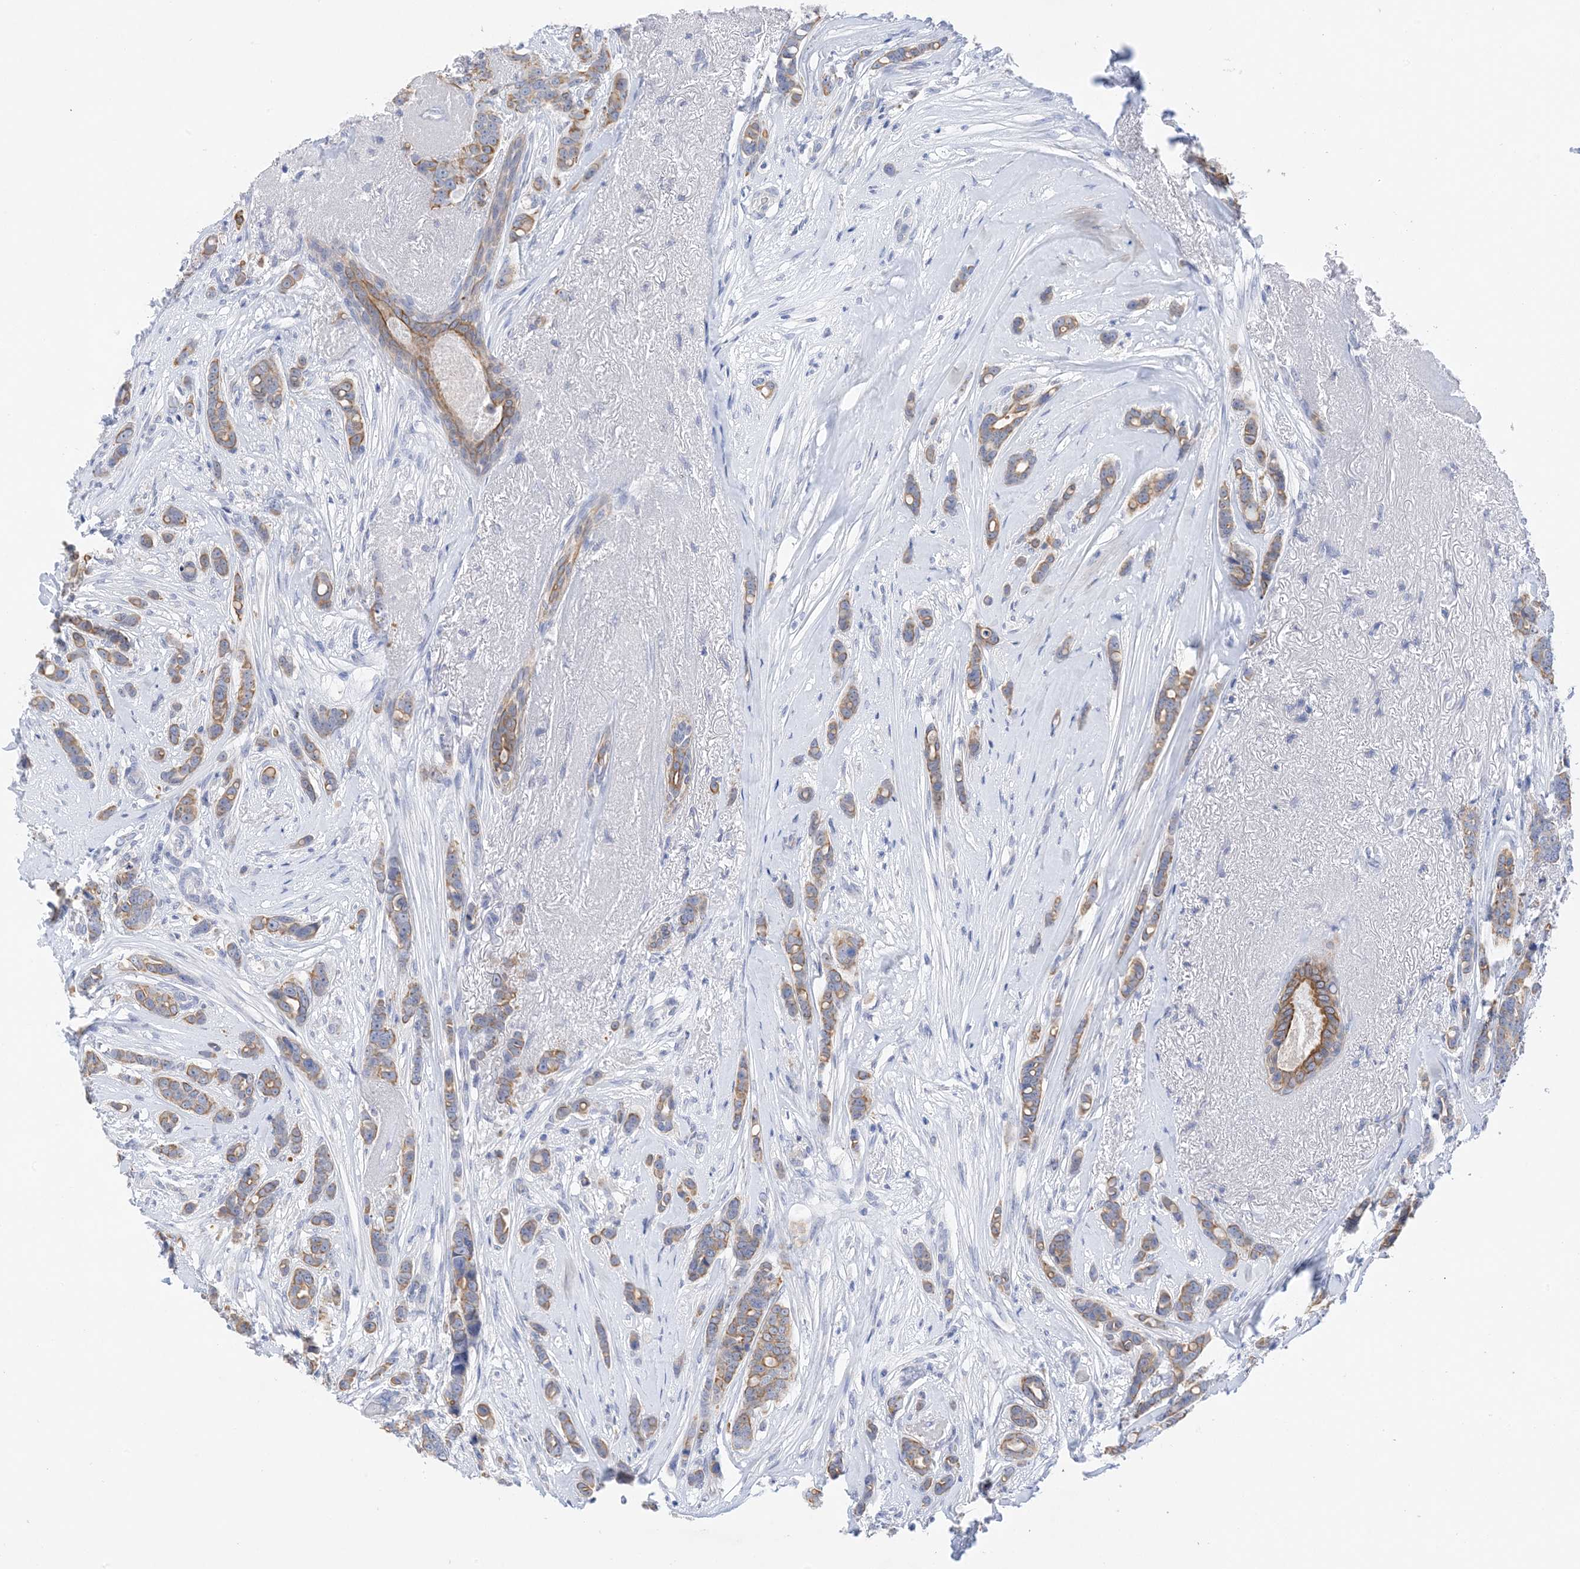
{"staining": {"intensity": "moderate", "quantity": ">75%", "location": "cytoplasmic/membranous"}, "tissue": "breast cancer", "cell_type": "Tumor cells", "image_type": "cancer", "snomed": [{"axis": "morphology", "description": "Lobular carcinoma"}, {"axis": "topography", "description": "Breast"}], "caption": "IHC micrograph of neoplastic tissue: breast lobular carcinoma stained using immunohistochemistry displays medium levels of moderate protein expression localized specifically in the cytoplasmic/membranous of tumor cells, appearing as a cytoplasmic/membranous brown color.", "gene": "PLK4", "patient": {"sex": "female", "age": 51}}